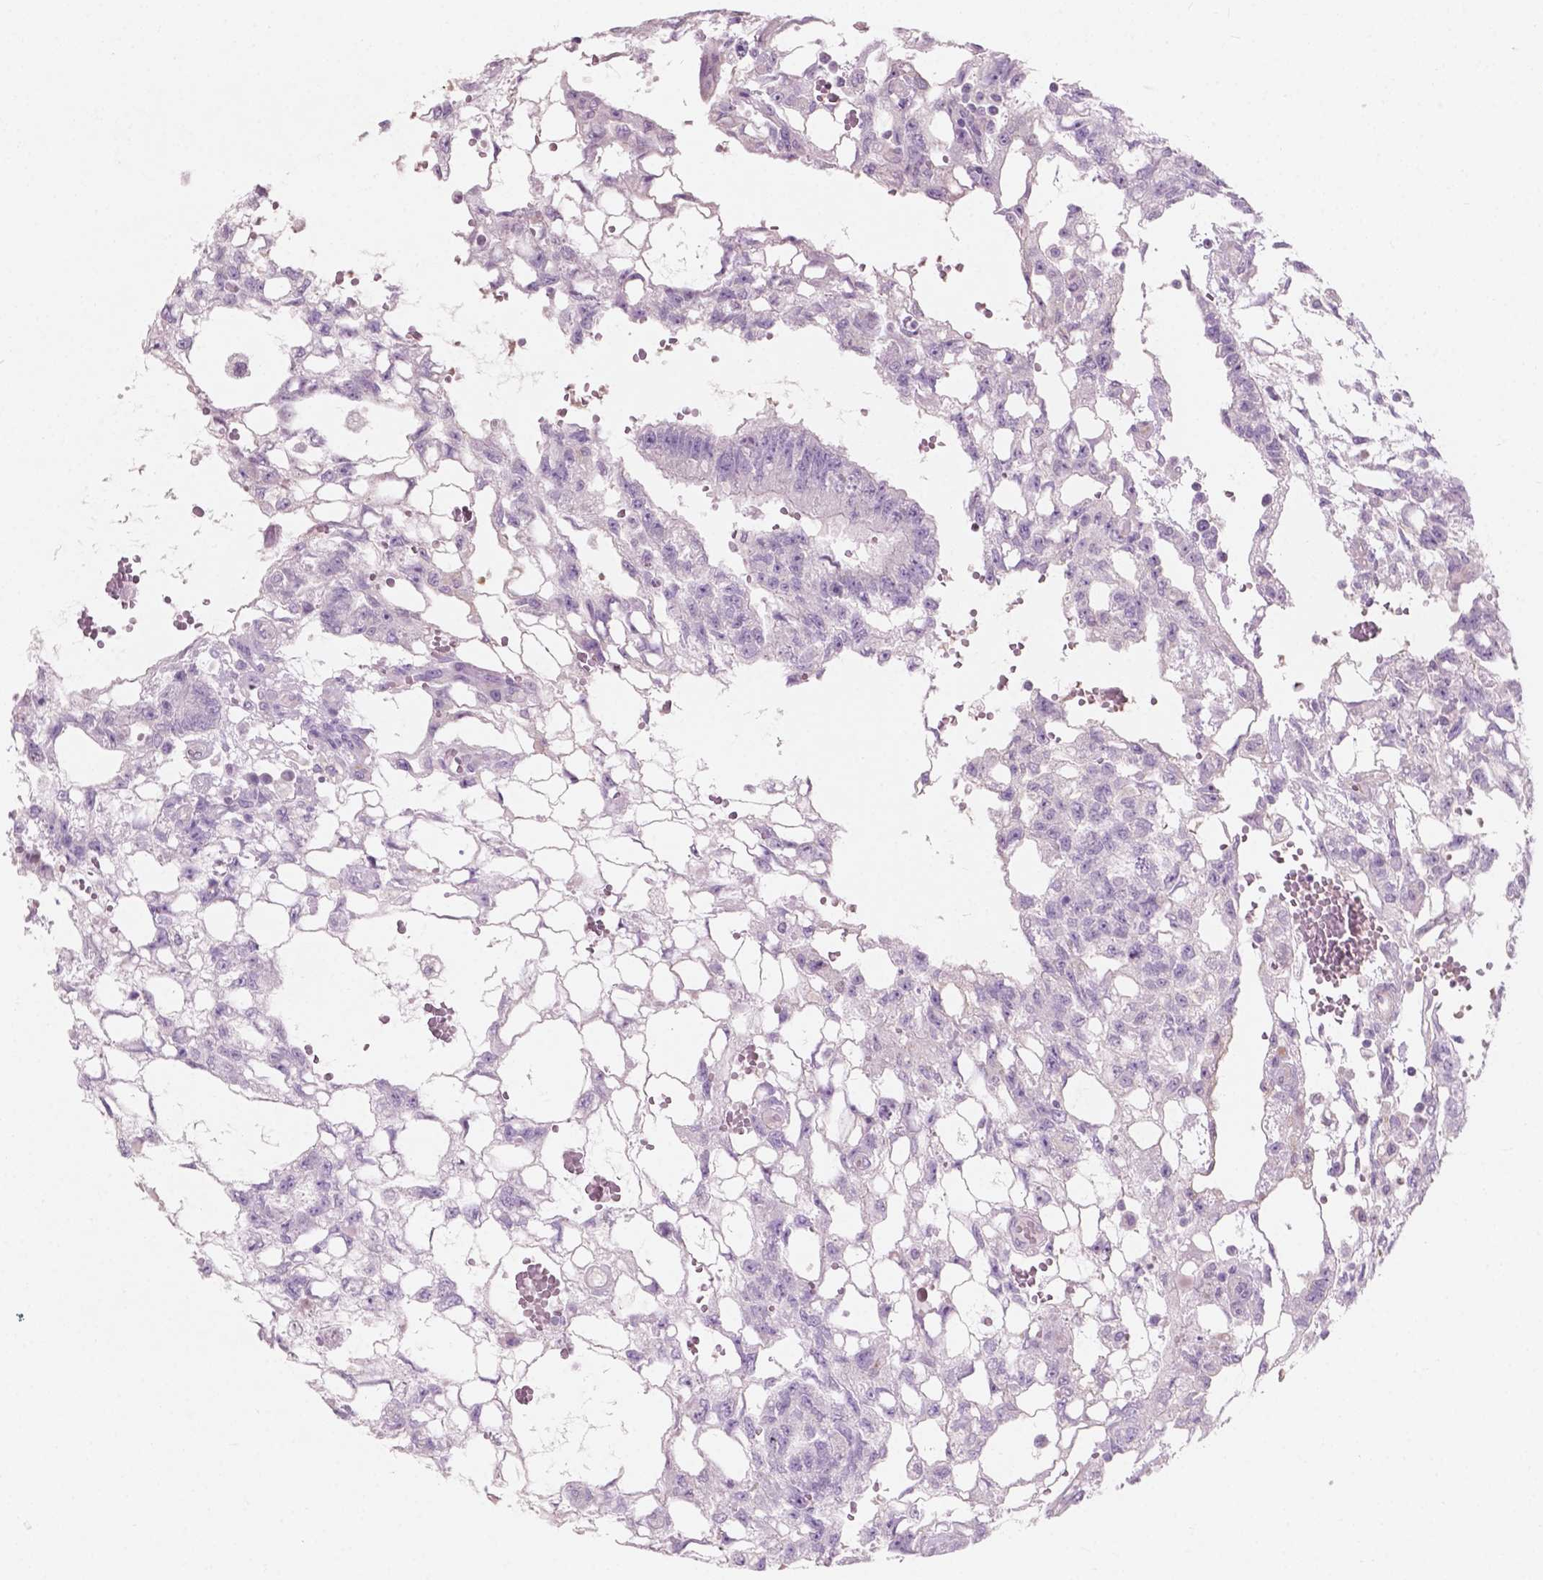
{"staining": {"intensity": "negative", "quantity": "none", "location": "none"}, "tissue": "testis cancer", "cell_type": "Tumor cells", "image_type": "cancer", "snomed": [{"axis": "morphology", "description": "Carcinoma, Embryonal, NOS"}, {"axis": "topography", "description": "Testis"}], "caption": "Immunohistochemistry (IHC) of human testis cancer (embryonal carcinoma) exhibits no expression in tumor cells.", "gene": "AWAT1", "patient": {"sex": "male", "age": 32}}